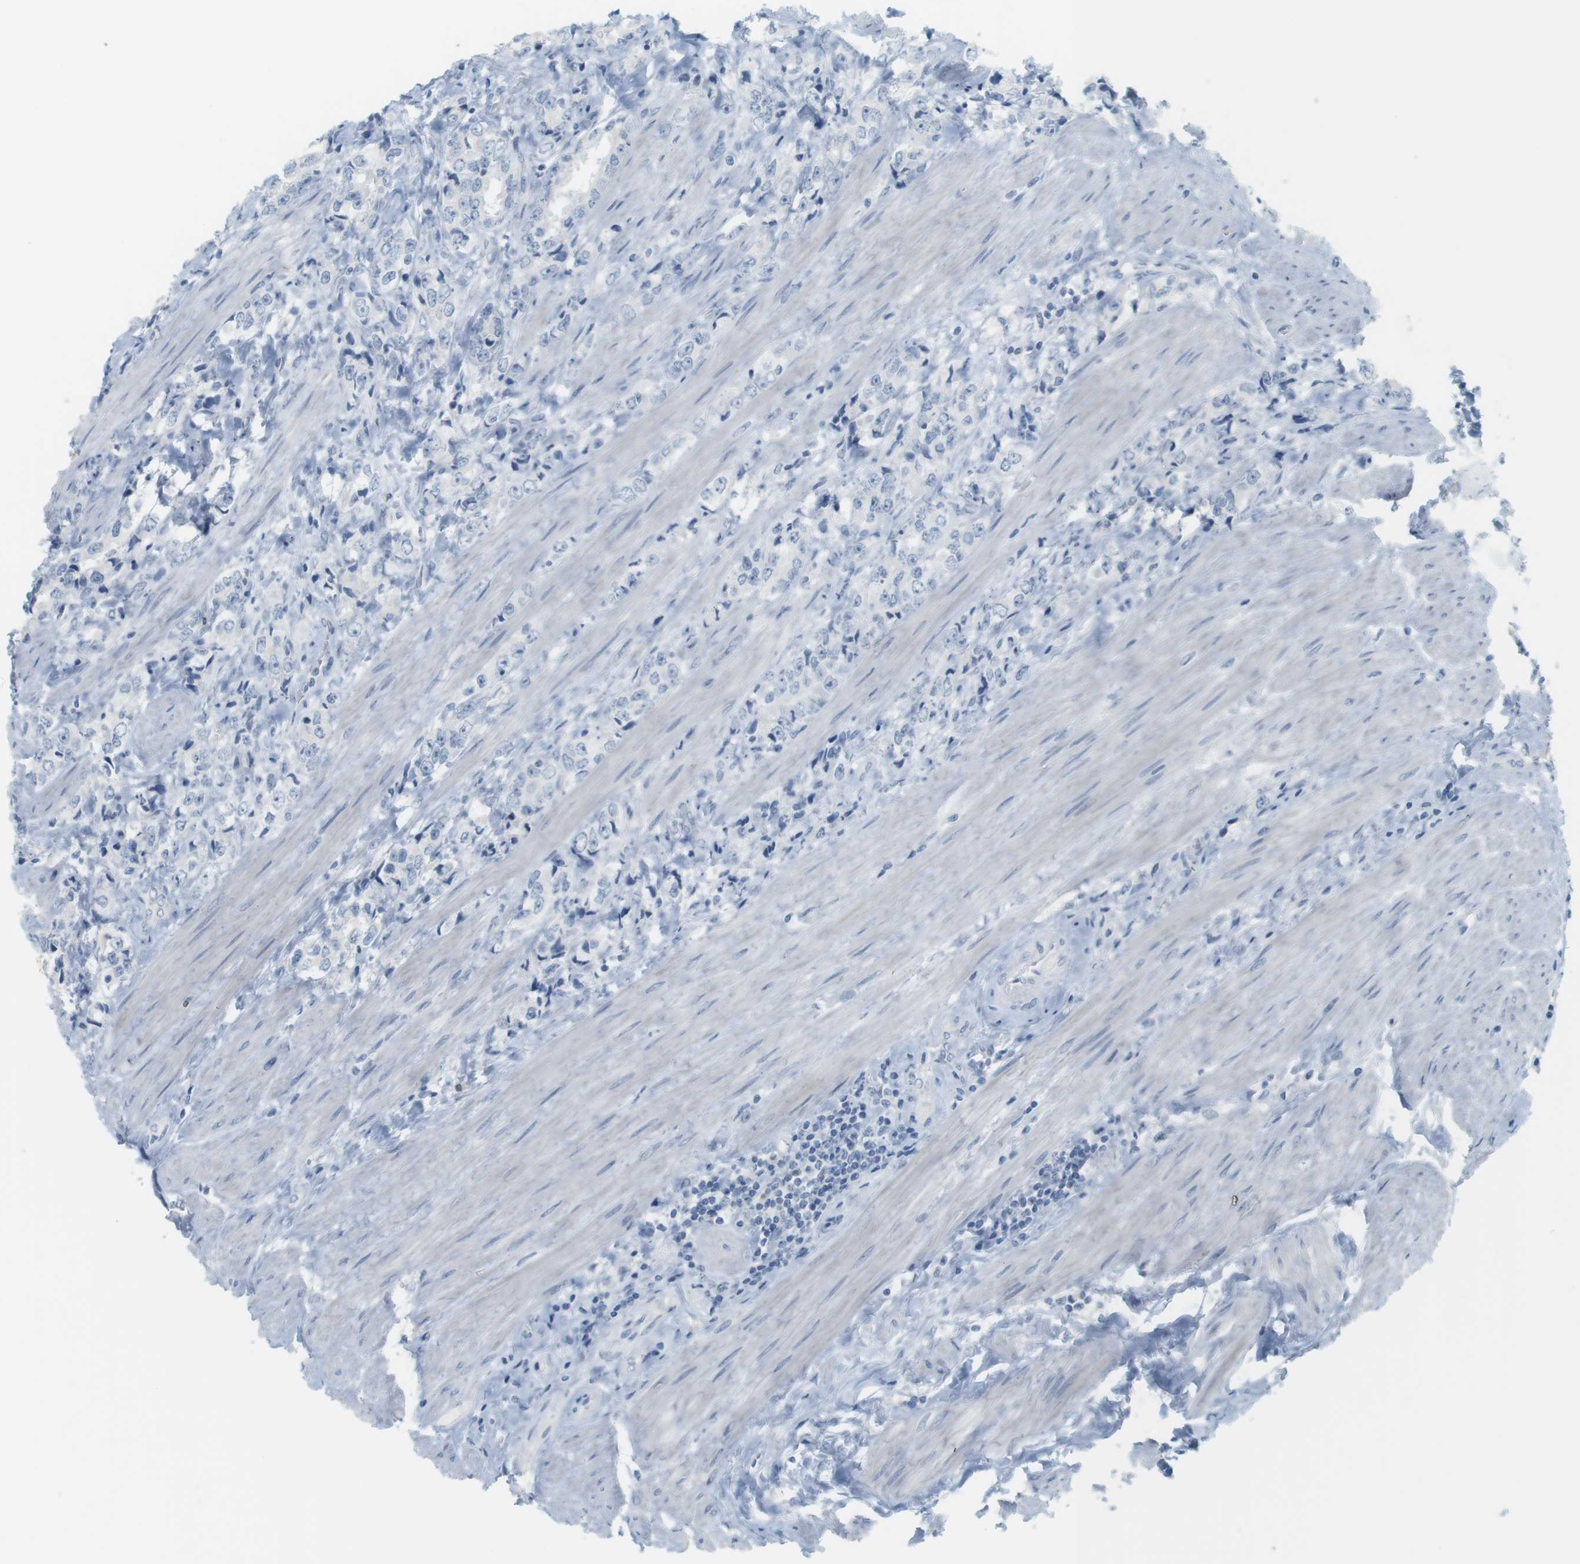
{"staining": {"intensity": "negative", "quantity": "none", "location": "none"}, "tissue": "prostate cancer", "cell_type": "Tumor cells", "image_type": "cancer", "snomed": [{"axis": "morphology", "description": "Adenocarcinoma, High grade"}, {"axis": "topography", "description": "Prostate"}], "caption": "Immunohistochemistry of prostate cancer shows no expression in tumor cells. Brightfield microscopy of immunohistochemistry (IHC) stained with DAB (3,3'-diaminobenzidine) (brown) and hematoxylin (blue), captured at high magnification.", "gene": "CREB3L2", "patient": {"sex": "male", "age": 61}}